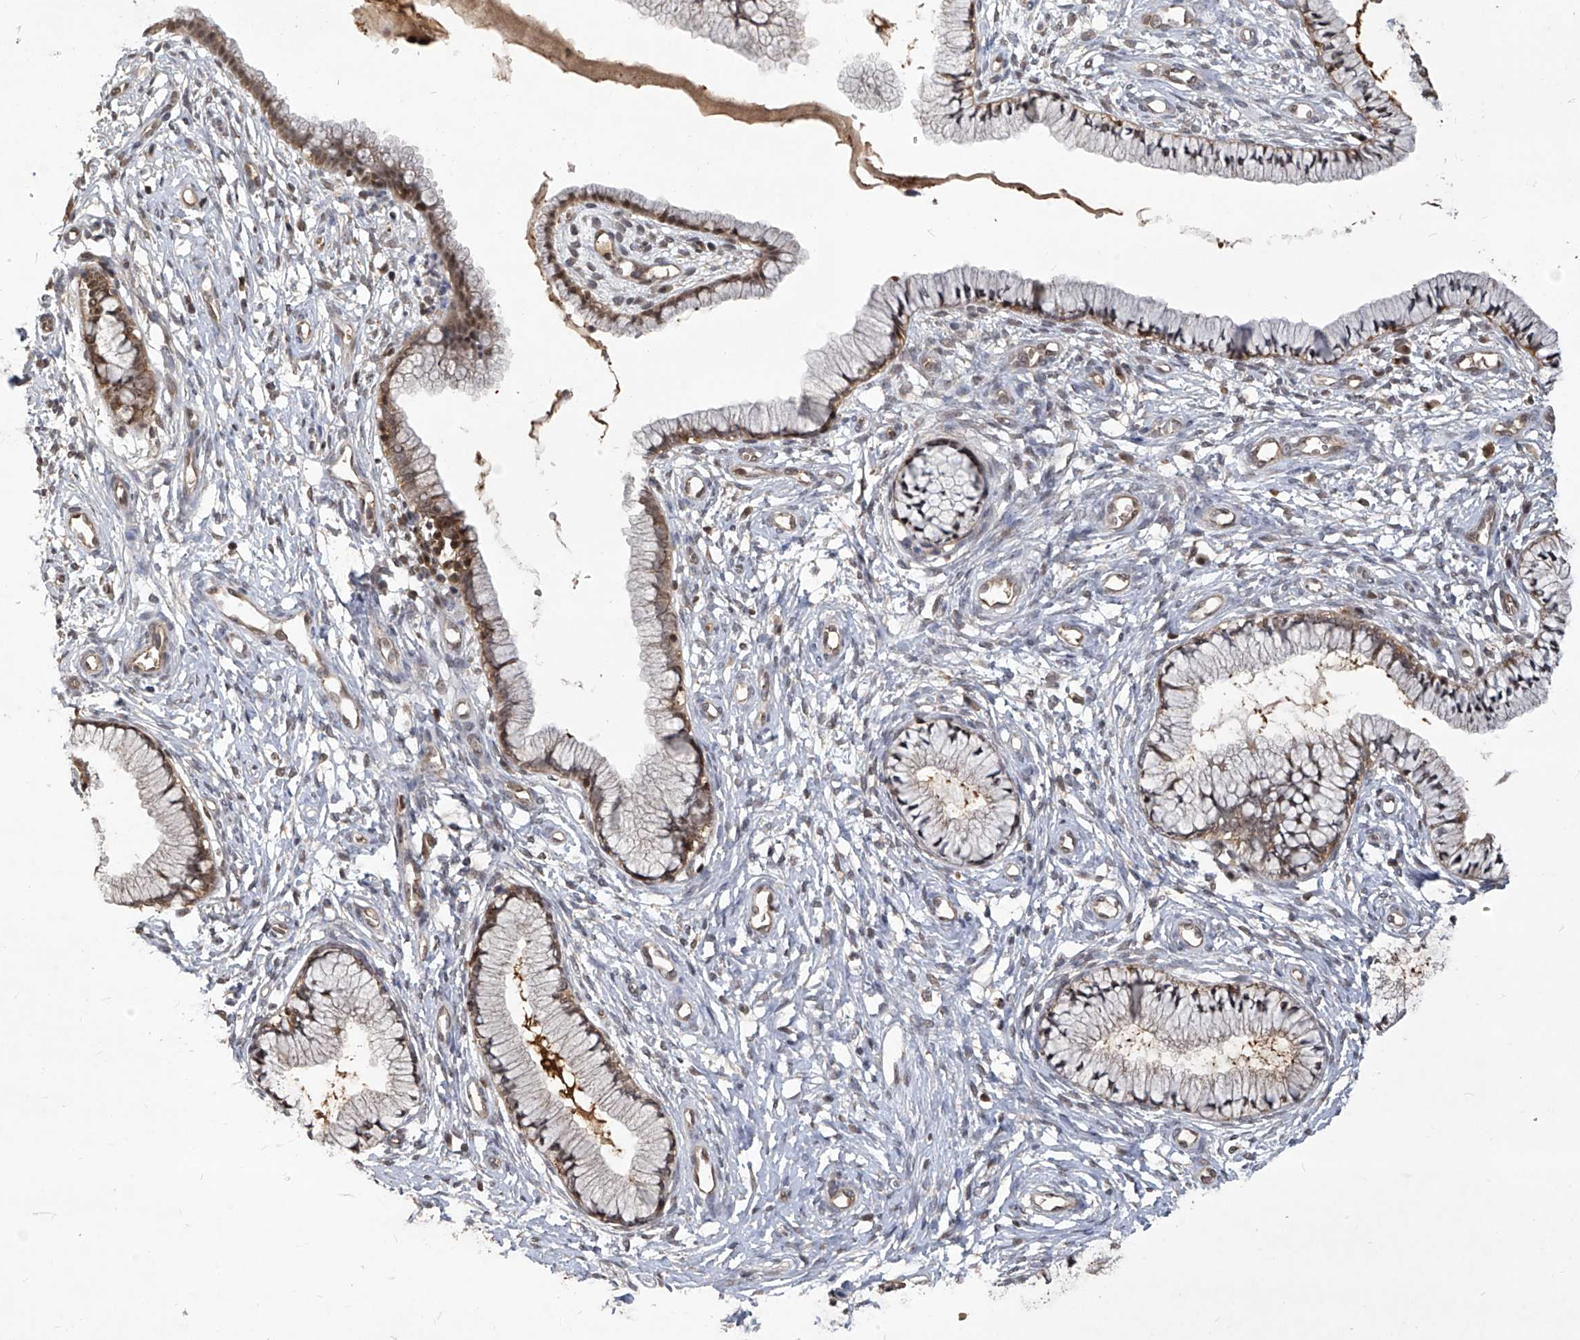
{"staining": {"intensity": "moderate", "quantity": ">75%", "location": "cytoplasmic/membranous"}, "tissue": "cervix", "cell_type": "Glandular cells", "image_type": "normal", "snomed": [{"axis": "morphology", "description": "Normal tissue, NOS"}, {"axis": "topography", "description": "Cervix"}], "caption": "Moderate cytoplasmic/membranous protein staining is identified in approximately >75% of glandular cells in cervix. (DAB IHC, brown staining for protein, blue staining for nuclei).", "gene": "PSMB1", "patient": {"sex": "female", "age": 36}}